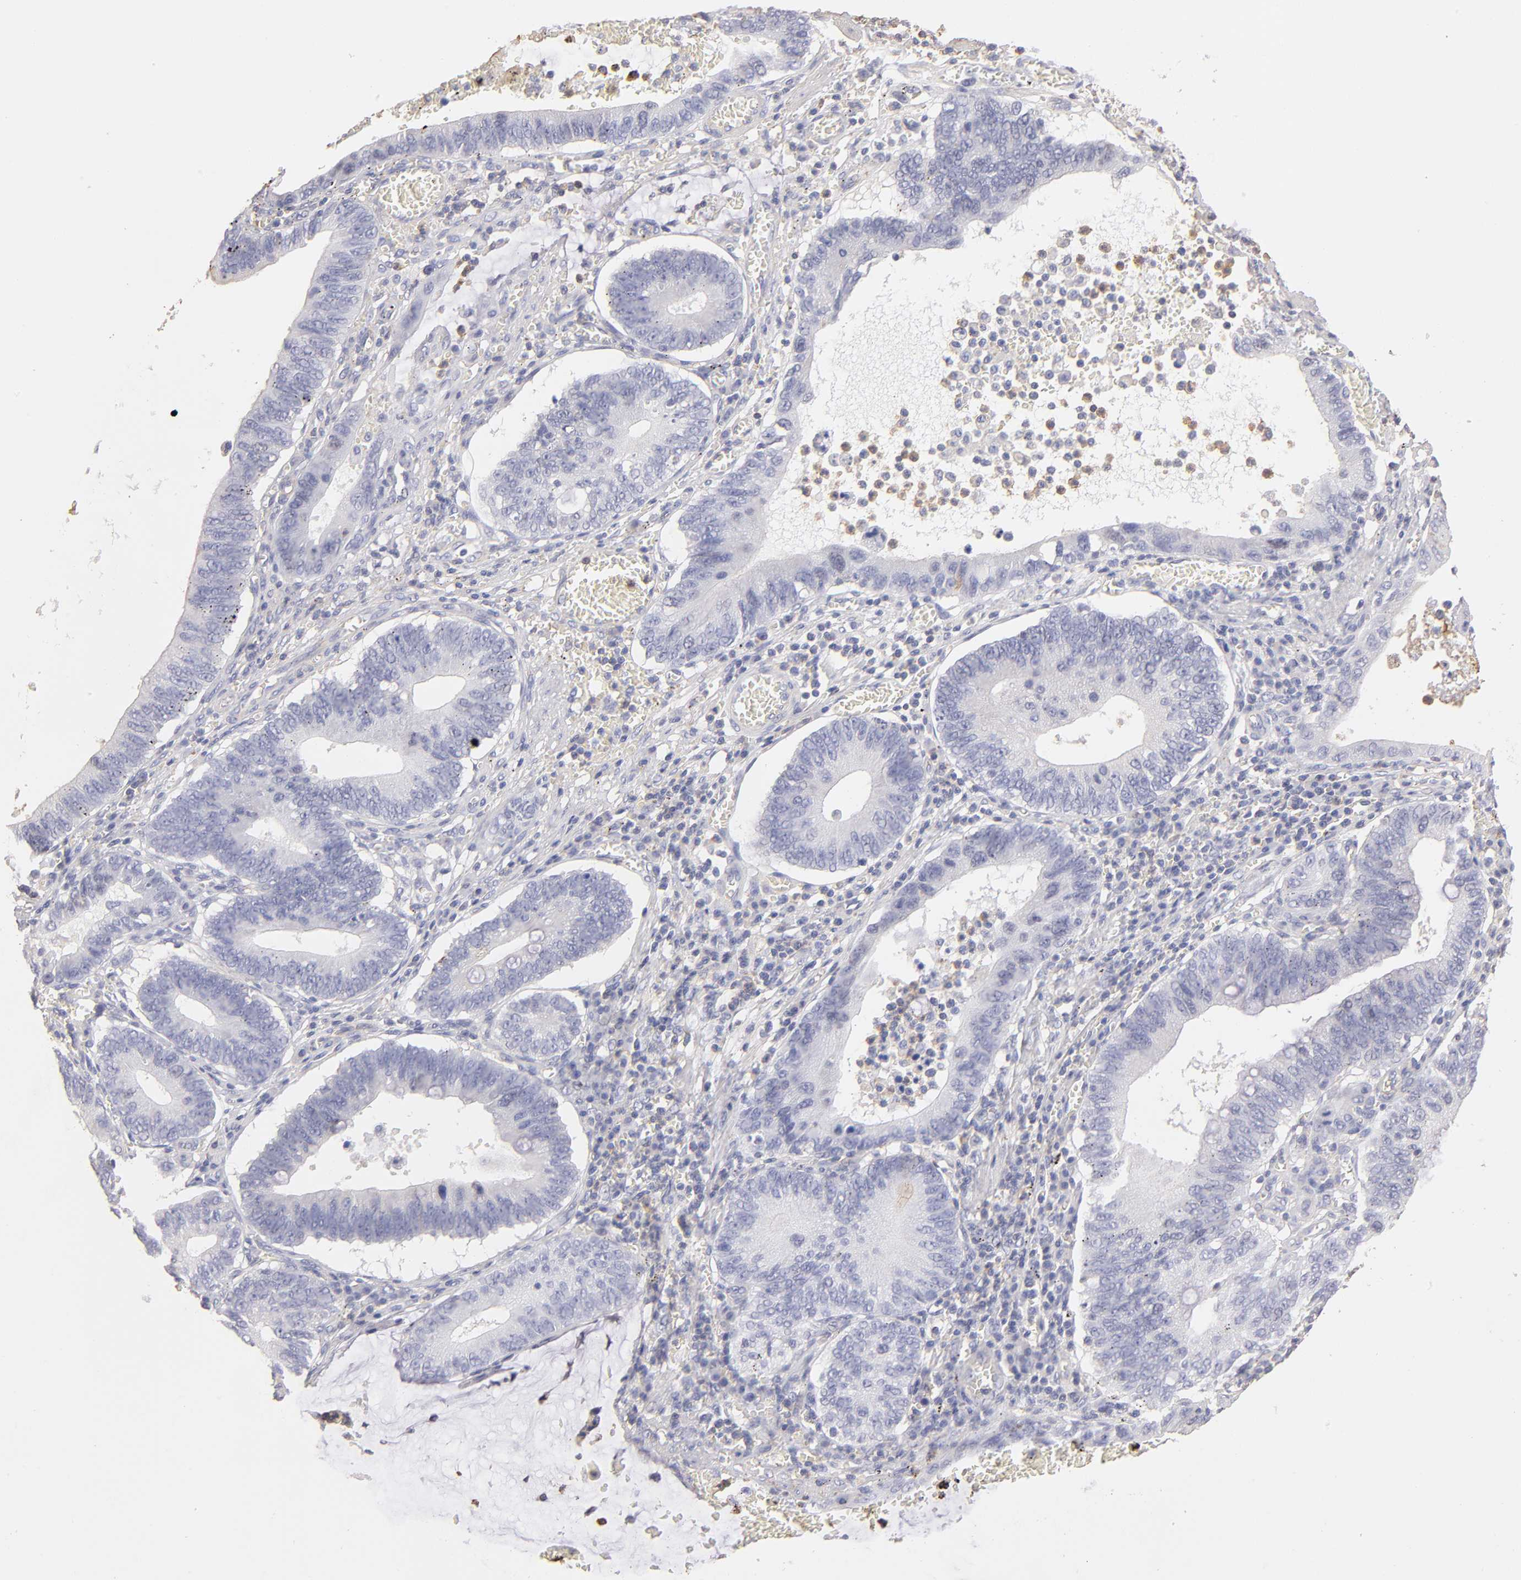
{"staining": {"intensity": "negative", "quantity": "none", "location": "none"}, "tissue": "stomach cancer", "cell_type": "Tumor cells", "image_type": "cancer", "snomed": [{"axis": "morphology", "description": "Adenocarcinoma, NOS"}, {"axis": "topography", "description": "Stomach"}, {"axis": "topography", "description": "Gastric cardia"}], "caption": "This histopathology image is of adenocarcinoma (stomach) stained with immunohistochemistry to label a protein in brown with the nuclei are counter-stained blue. There is no positivity in tumor cells.", "gene": "ABCB1", "patient": {"sex": "male", "age": 59}}